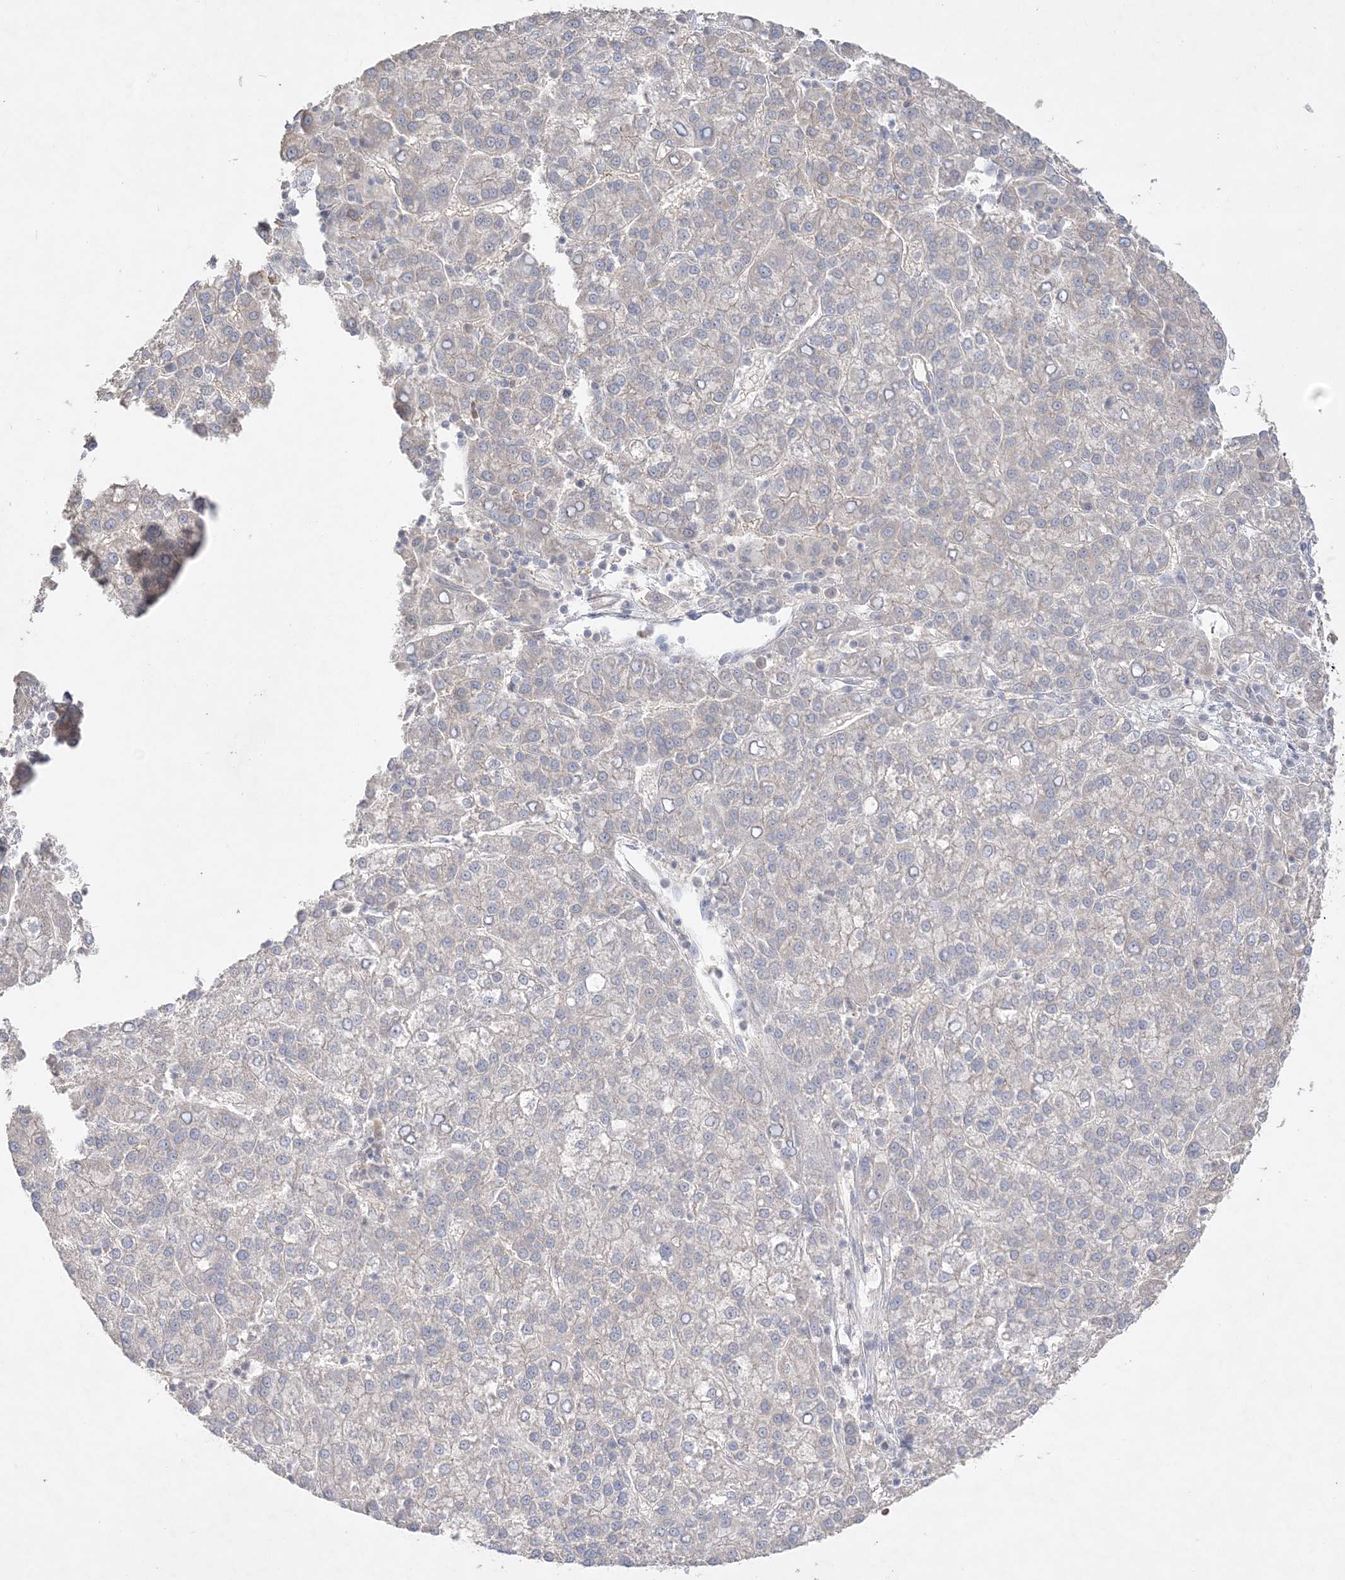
{"staining": {"intensity": "negative", "quantity": "none", "location": "none"}, "tissue": "liver cancer", "cell_type": "Tumor cells", "image_type": "cancer", "snomed": [{"axis": "morphology", "description": "Carcinoma, Hepatocellular, NOS"}, {"axis": "topography", "description": "Liver"}], "caption": "Immunohistochemical staining of human hepatocellular carcinoma (liver) shows no significant positivity in tumor cells.", "gene": "SH3BP4", "patient": {"sex": "female", "age": 58}}